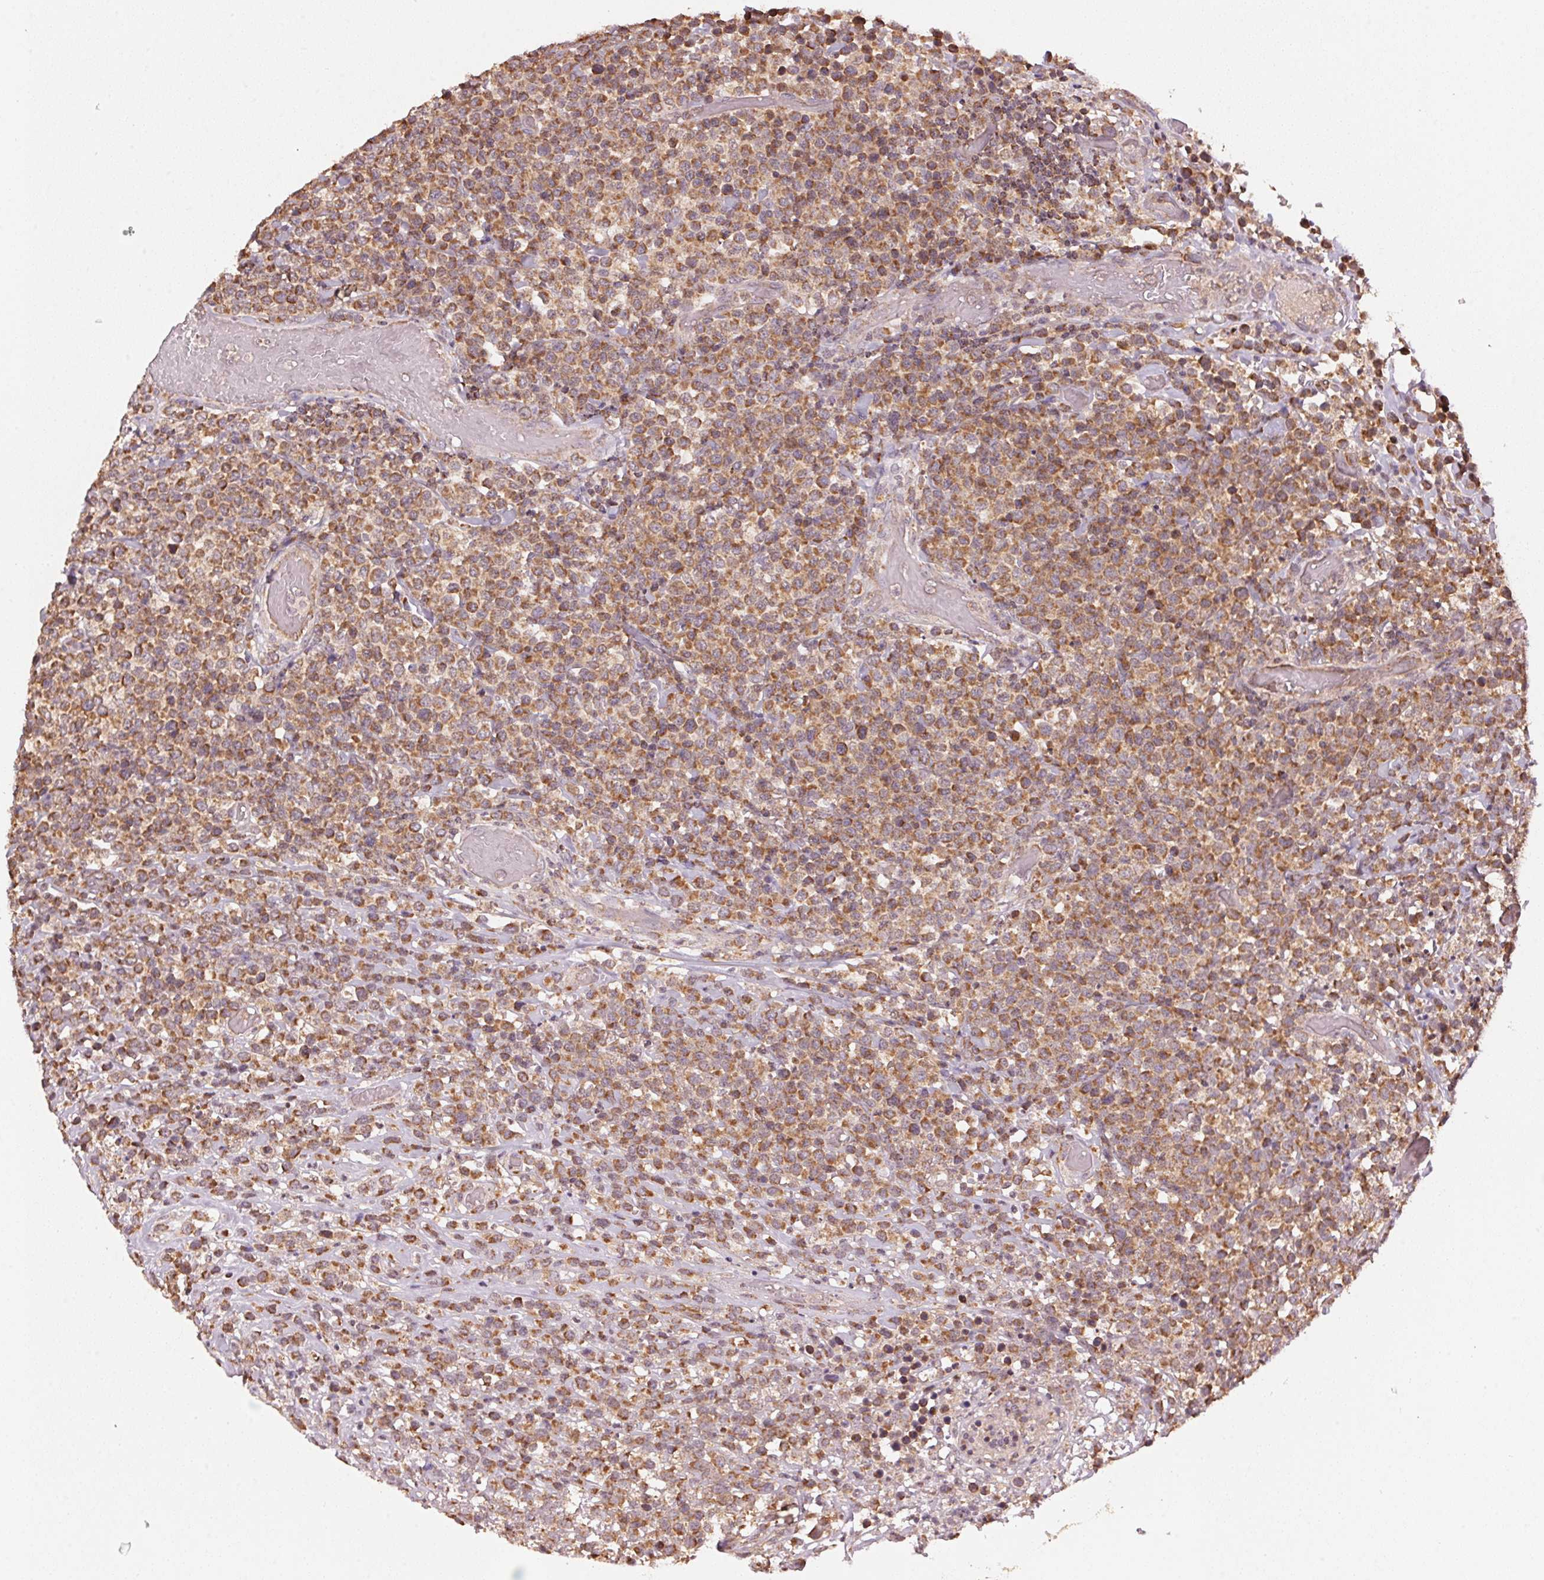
{"staining": {"intensity": "moderate", "quantity": "25%-75%", "location": "cytoplasmic/membranous"}, "tissue": "lymphoma", "cell_type": "Tumor cells", "image_type": "cancer", "snomed": [{"axis": "morphology", "description": "Malignant lymphoma, non-Hodgkin's type, High grade"}, {"axis": "topography", "description": "Soft tissue"}], "caption": "This micrograph shows IHC staining of human malignant lymphoma, non-Hodgkin's type (high-grade), with medium moderate cytoplasmic/membranous positivity in approximately 25%-75% of tumor cells.", "gene": "ARHGAP6", "patient": {"sex": "female", "age": 56}}